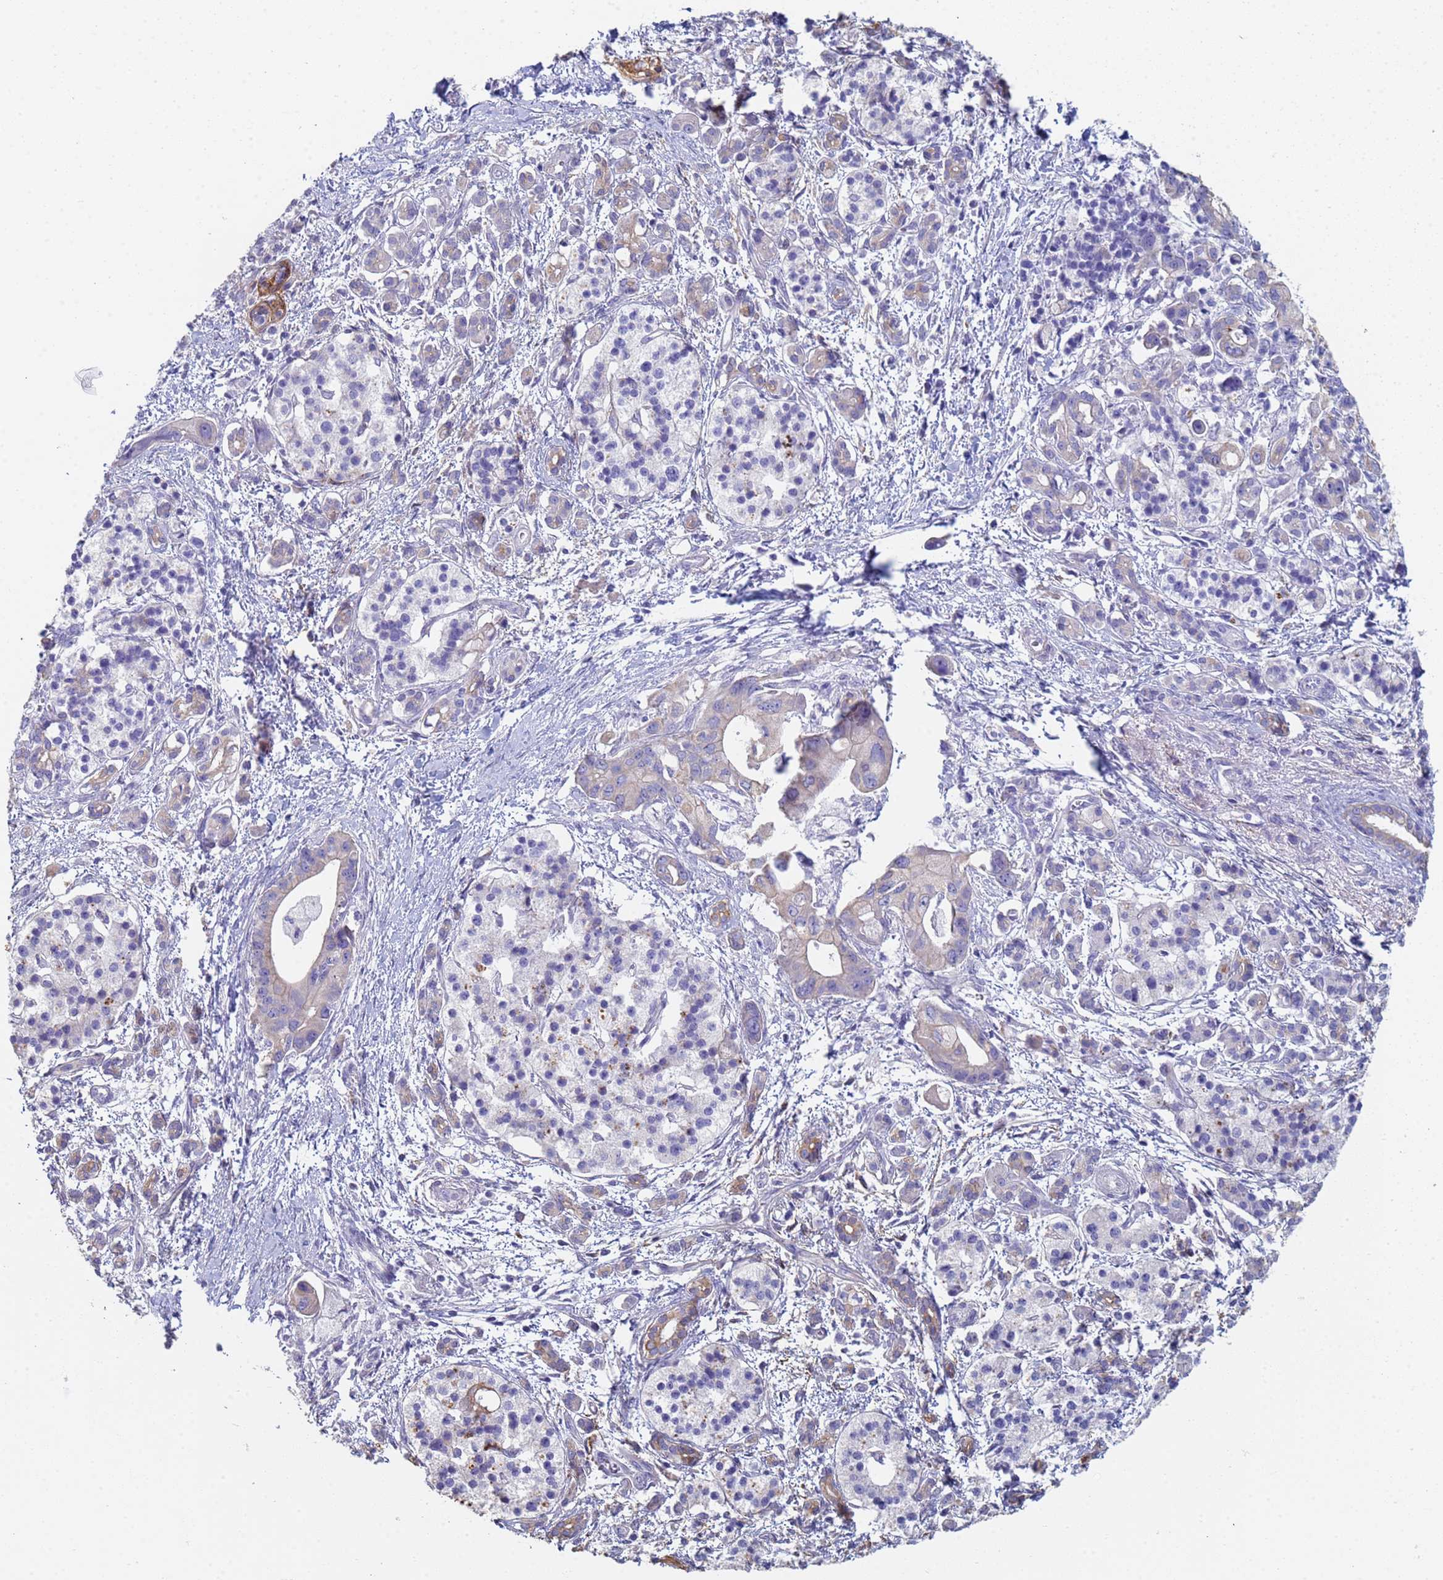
{"staining": {"intensity": "negative", "quantity": "none", "location": "none"}, "tissue": "pancreatic cancer", "cell_type": "Tumor cells", "image_type": "cancer", "snomed": [{"axis": "morphology", "description": "Adenocarcinoma, NOS"}, {"axis": "topography", "description": "Pancreas"}], "caption": "Immunohistochemistry (IHC) of pancreatic adenocarcinoma exhibits no staining in tumor cells.", "gene": "ABCA8", "patient": {"sex": "male", "age": 68}}